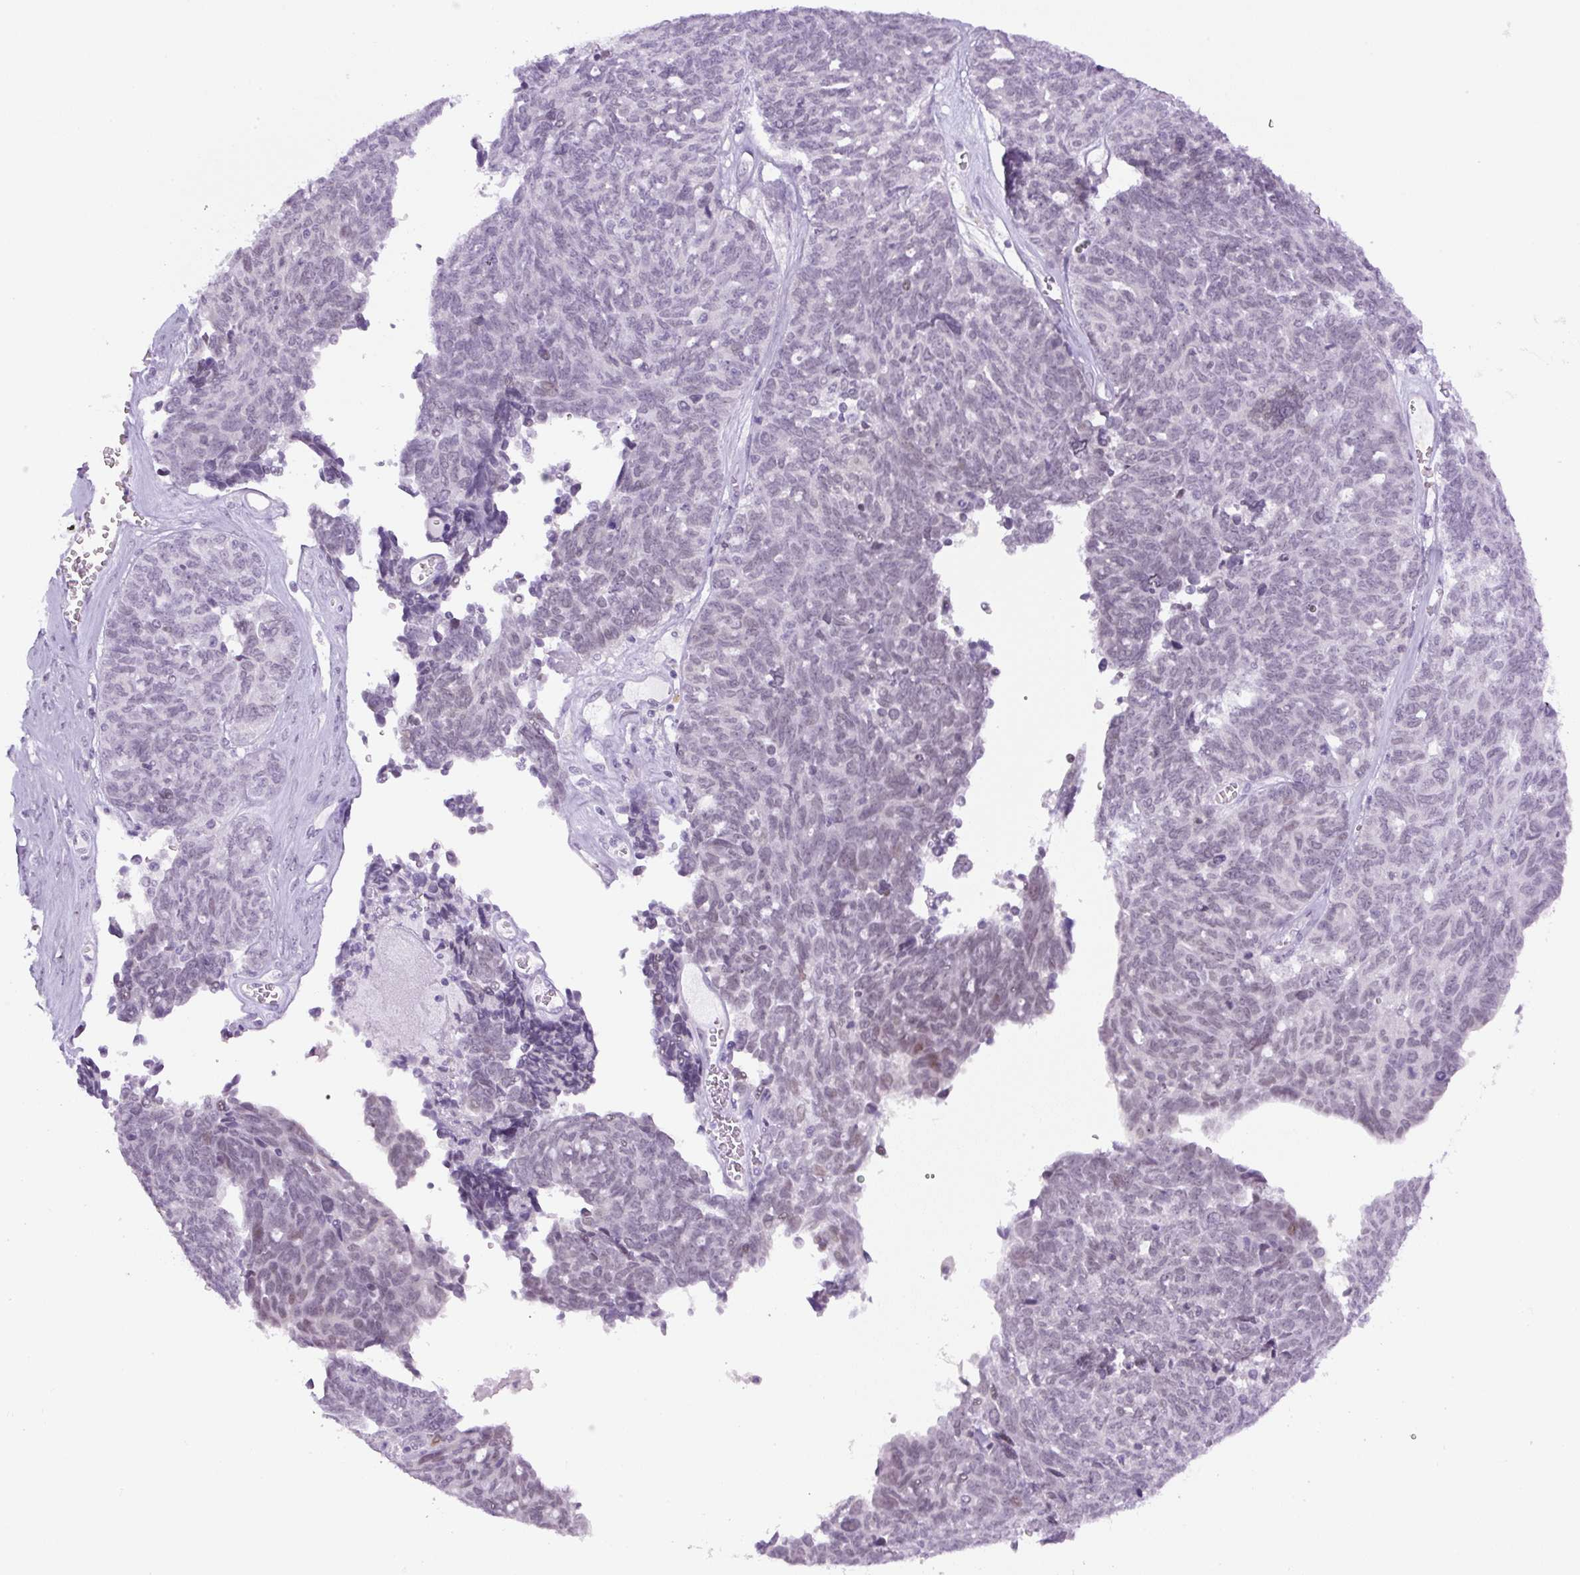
{"staining": {"intensity": "negative", "quantity": "none", "location": "none"}, "tissue": "ovarian cancer", "cell_type": "Tumor cells", "image_type": "cancer", "snomed": [{"axis": "morphology", "description": "Cystadenocarcinoma, serous, NOS"}, {"axis": "topography", "description": "Ovary"}], "caption": "The immunohistochemistry micrograph has no significant staining in tumor cells of ovarian cancer (serous cystadenocarcinoma) tissue.", "gene": "RHBDD2", "patient": {"sex": "female", "age": 79}}